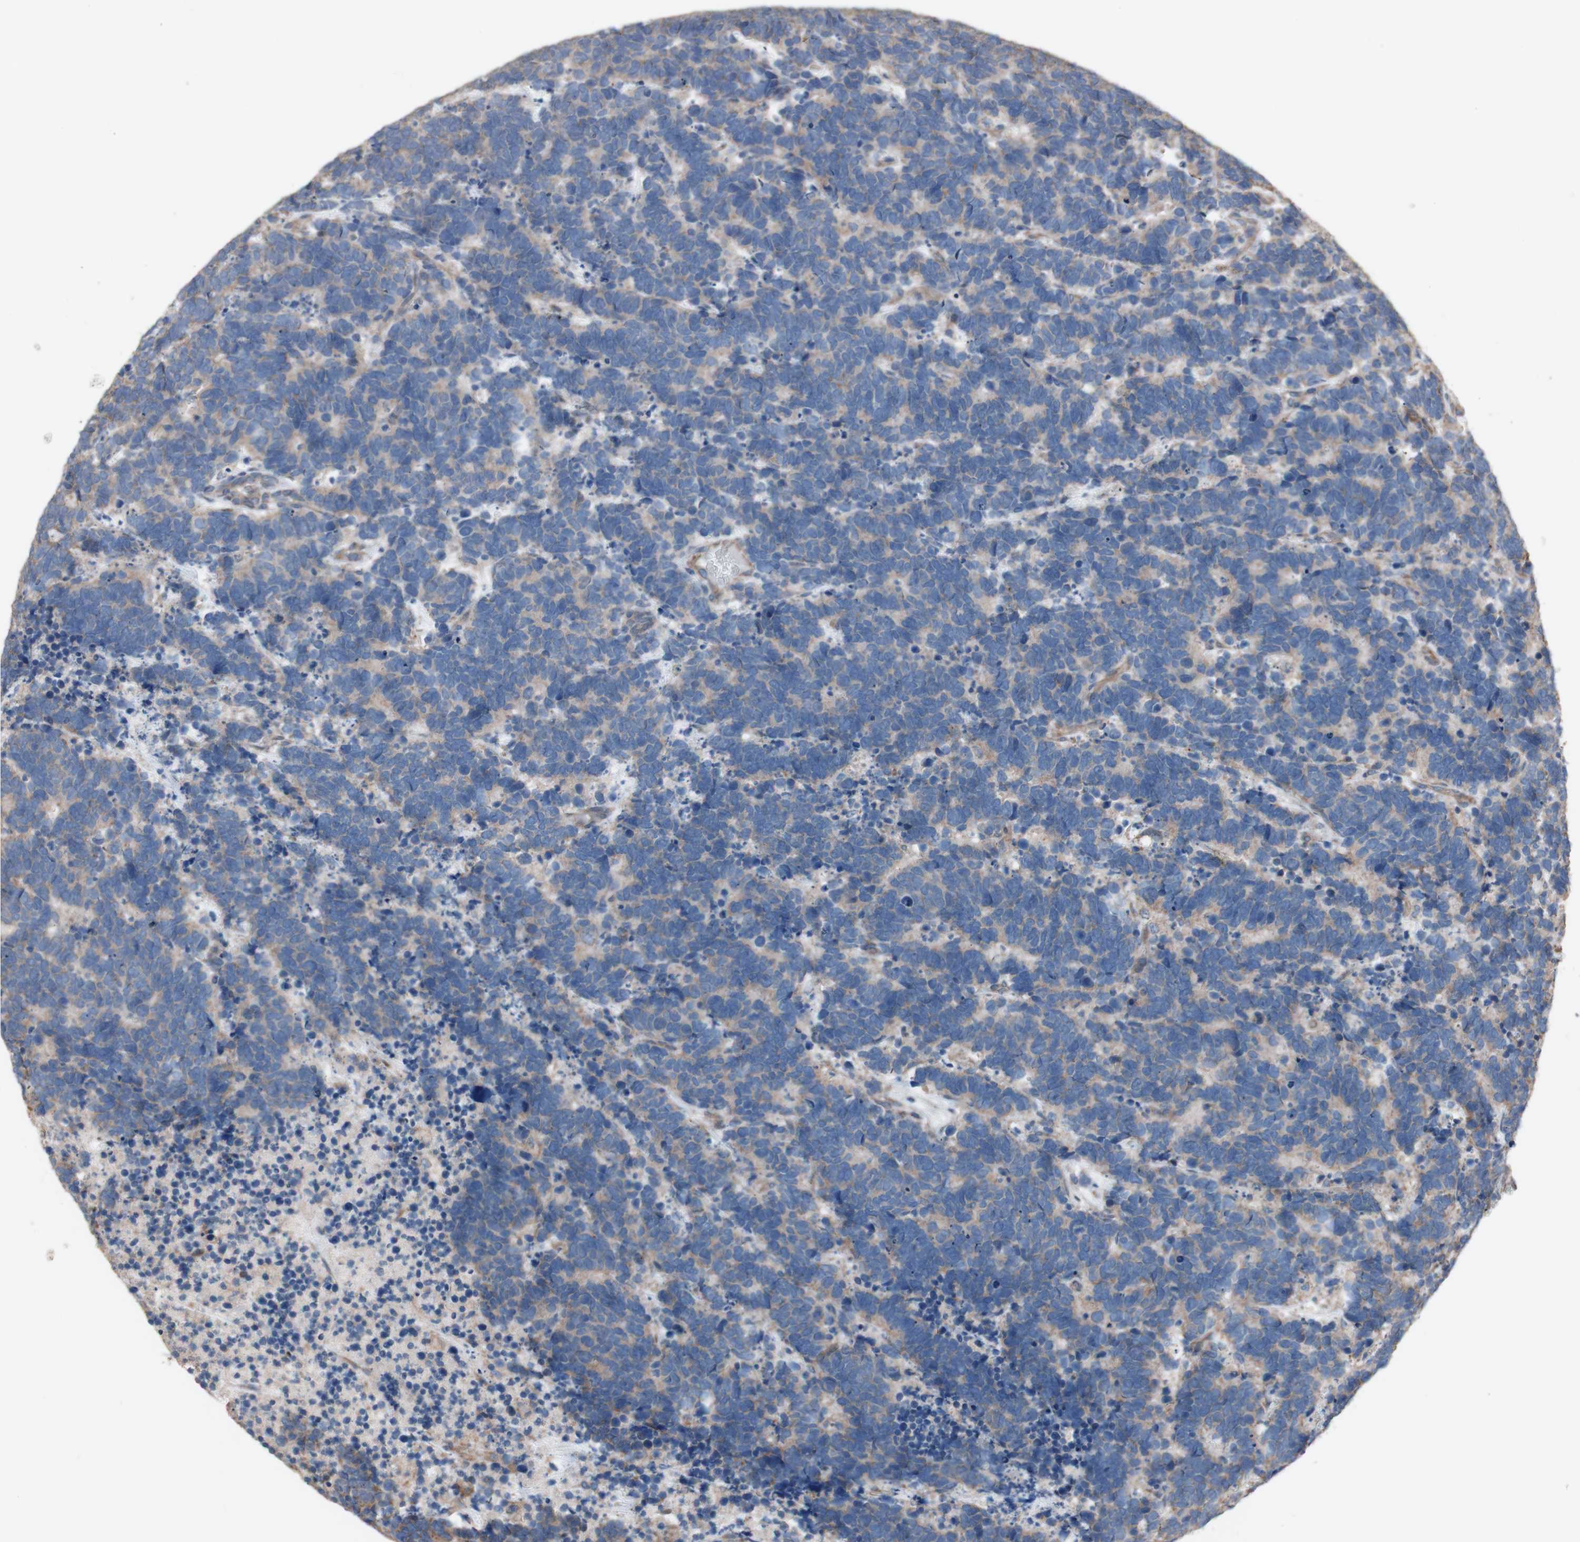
{"staining": {"intensity": "weak", "quantity": ">75%", "location": "cytoplasmic/membranous"}, "tissue": "carcinoid", "cell_type": "Tumor cells", "image_type": "cancer", "snomed": [{"axis": "morphology", "description": "Carcinoma, NOS"}, {"axis": "morphology", "description": "Carcinoid, malignant, NOS"}, {"axis": "topography", "description": "Urinary bladder"}], "caption": "A brown stain labels weak cytoplasmic/membranous positivity of a protein in human malignant carcinoid tumor cells.", "gene": "COPB1", "patient": {"sex": "male", "age": 57}}